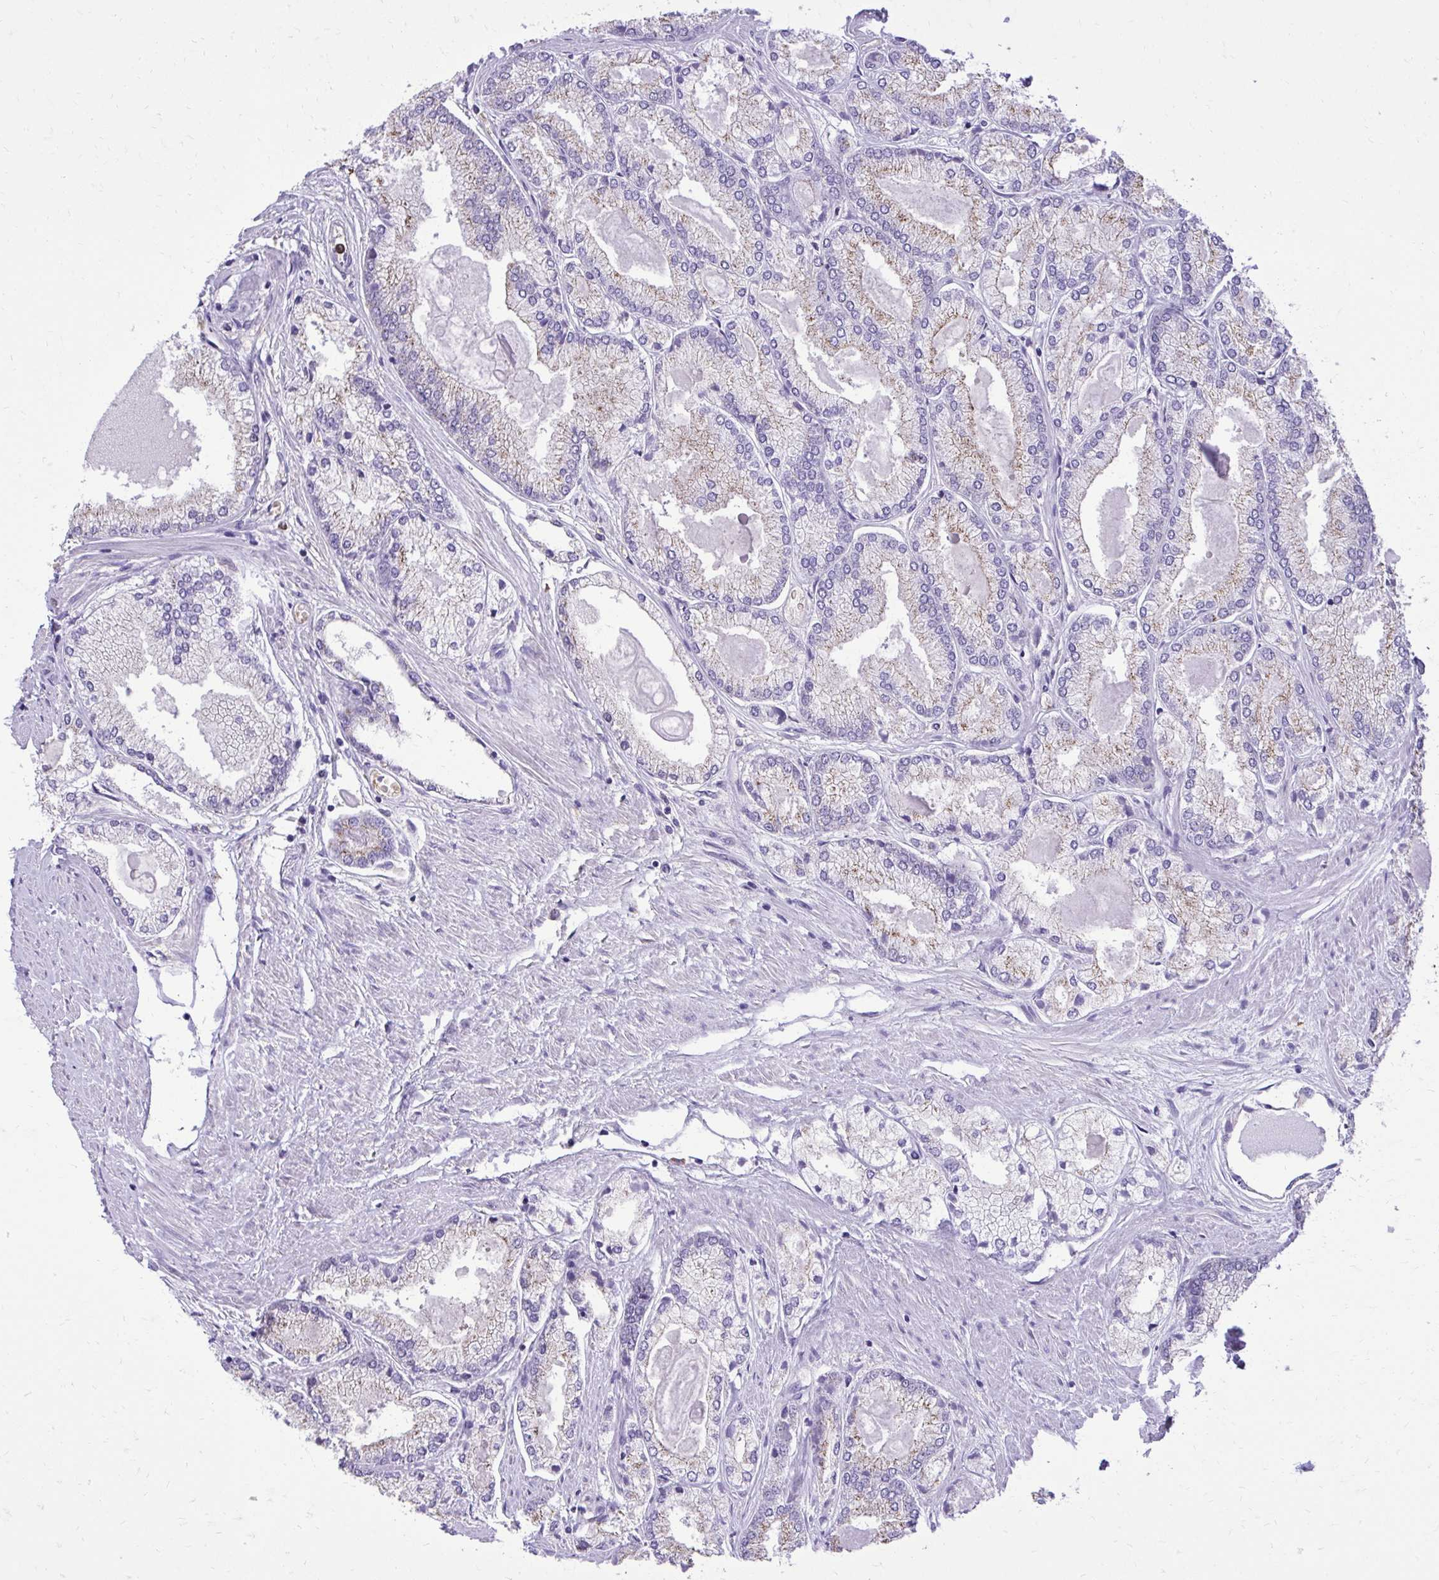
{"staining": {"intensity": "weak", "quantity": "25%-75%", "location": "cytoplasmic/membranous"}, "tissue": "prostate cancer", "cell_type": "Tumor cells", "image_type": "cancer", "snomed": [{"axis": "morphology", "description": "Adenocarcinoma, High grade"}, {"axis": "topography", "description": "Prostate"}], "caption": "The photomicrograph demonstrates staining of prostate cancer, revealing weak cytoplasmic/membranous protein positivity (brown color) within tumor cells. (IHC, brightfield microscopy, high magnification).", "gene": "CAT", "patient": {"sex": "male", "age": 68}}